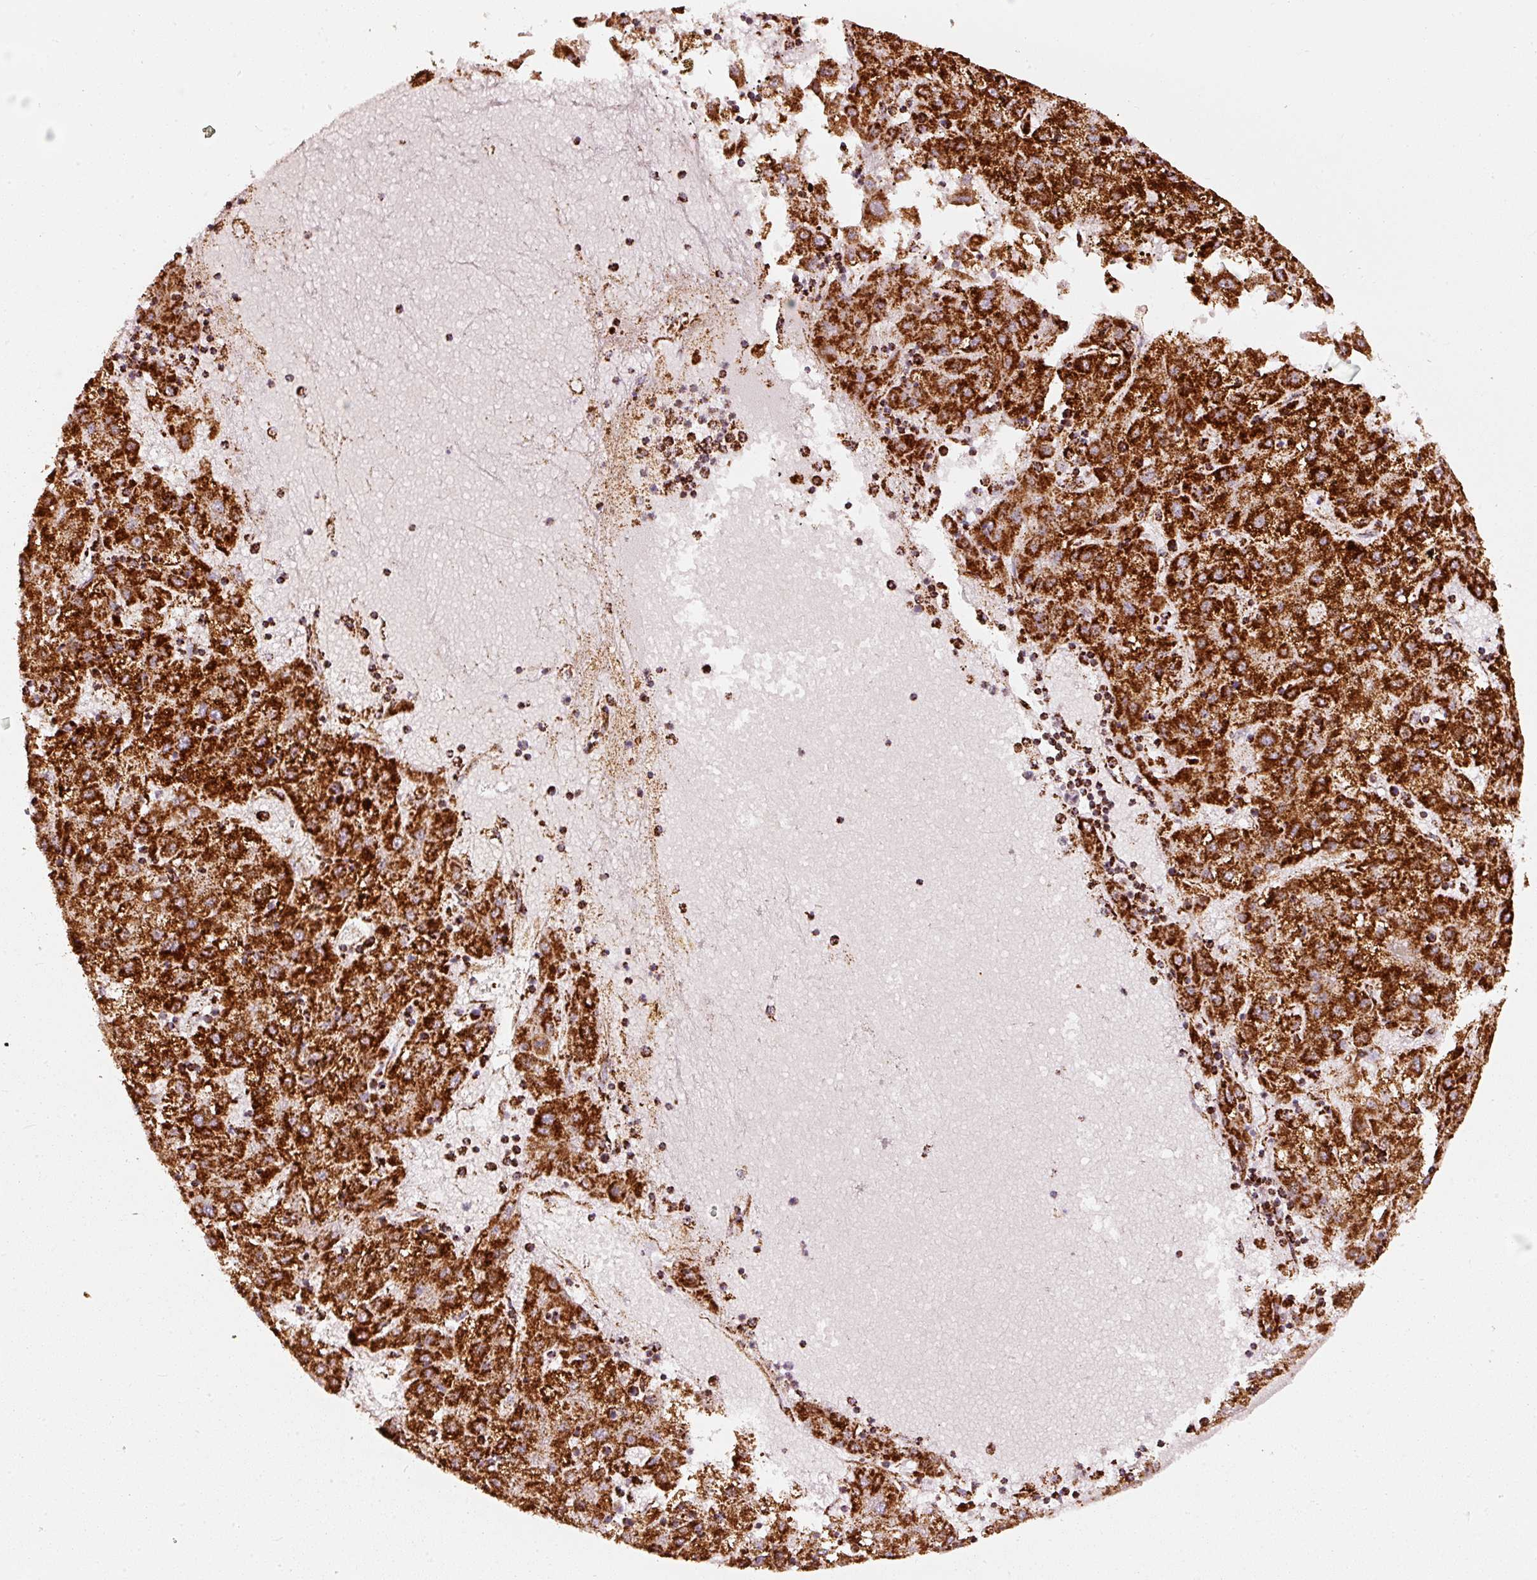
{"staining": {"intensity": "strong", "quantity": ">75%", "location": "cytoplasmic/membranous"}, "tissue": "liver cancer", "cell_type": "Tumor cells", "image_type": "cancer", "snomed": [{"axis": "morphology", "description": "Carcinoma, Hepatocellular, NOS"}, {"axis": "topography", "description": "Liver"}], "caption": "Liver hepatocellular carcinoma tissue reveals strong cytoplasmic/membranous expression in about >75% of tumor cells, visualized by immunohistochemistry.", "gene": "UQCRC1", "patient": {"sex": "male", "age": 72}}